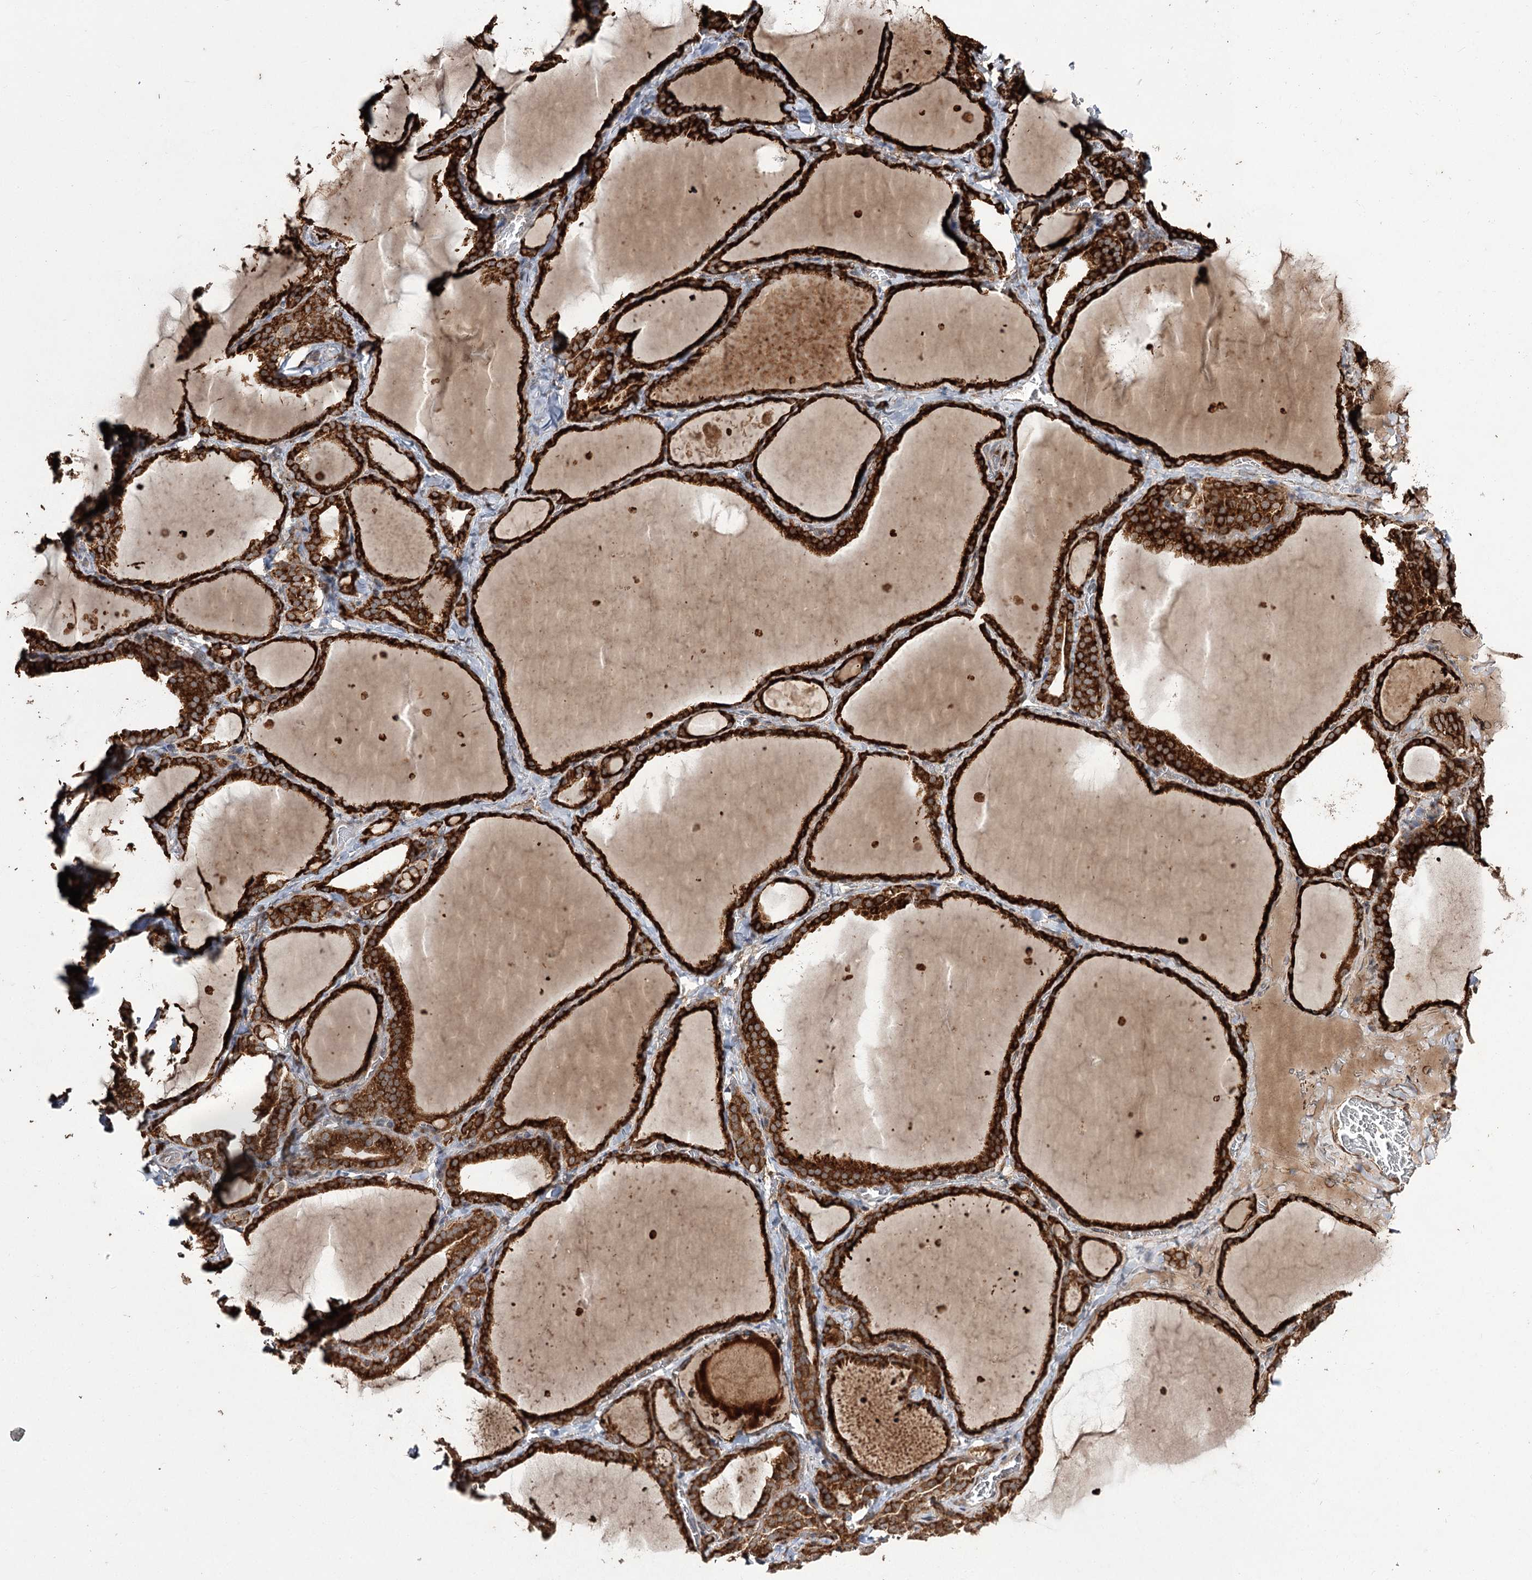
{"staining": {"intensity": "strong", "quantity": ">75%", "location": "cytoplasmic/membranous"}, "tissue": "thyroid gland", "cell_type": "Glandular cells", "image_type": "normal", "snomed": [{"axis": "morphology", "description": "Normal tissue, NOS"}, {"axis": "topography", "description": "Thyroid gland"}], "caption": "Human thyroid gland stained with a brown dye shows strong cytoplasmic/membranous positive positivity in approximately >75% of glandular cells.", "gene": "FANCL", "patient": {"sex": "female", "age": 22}}